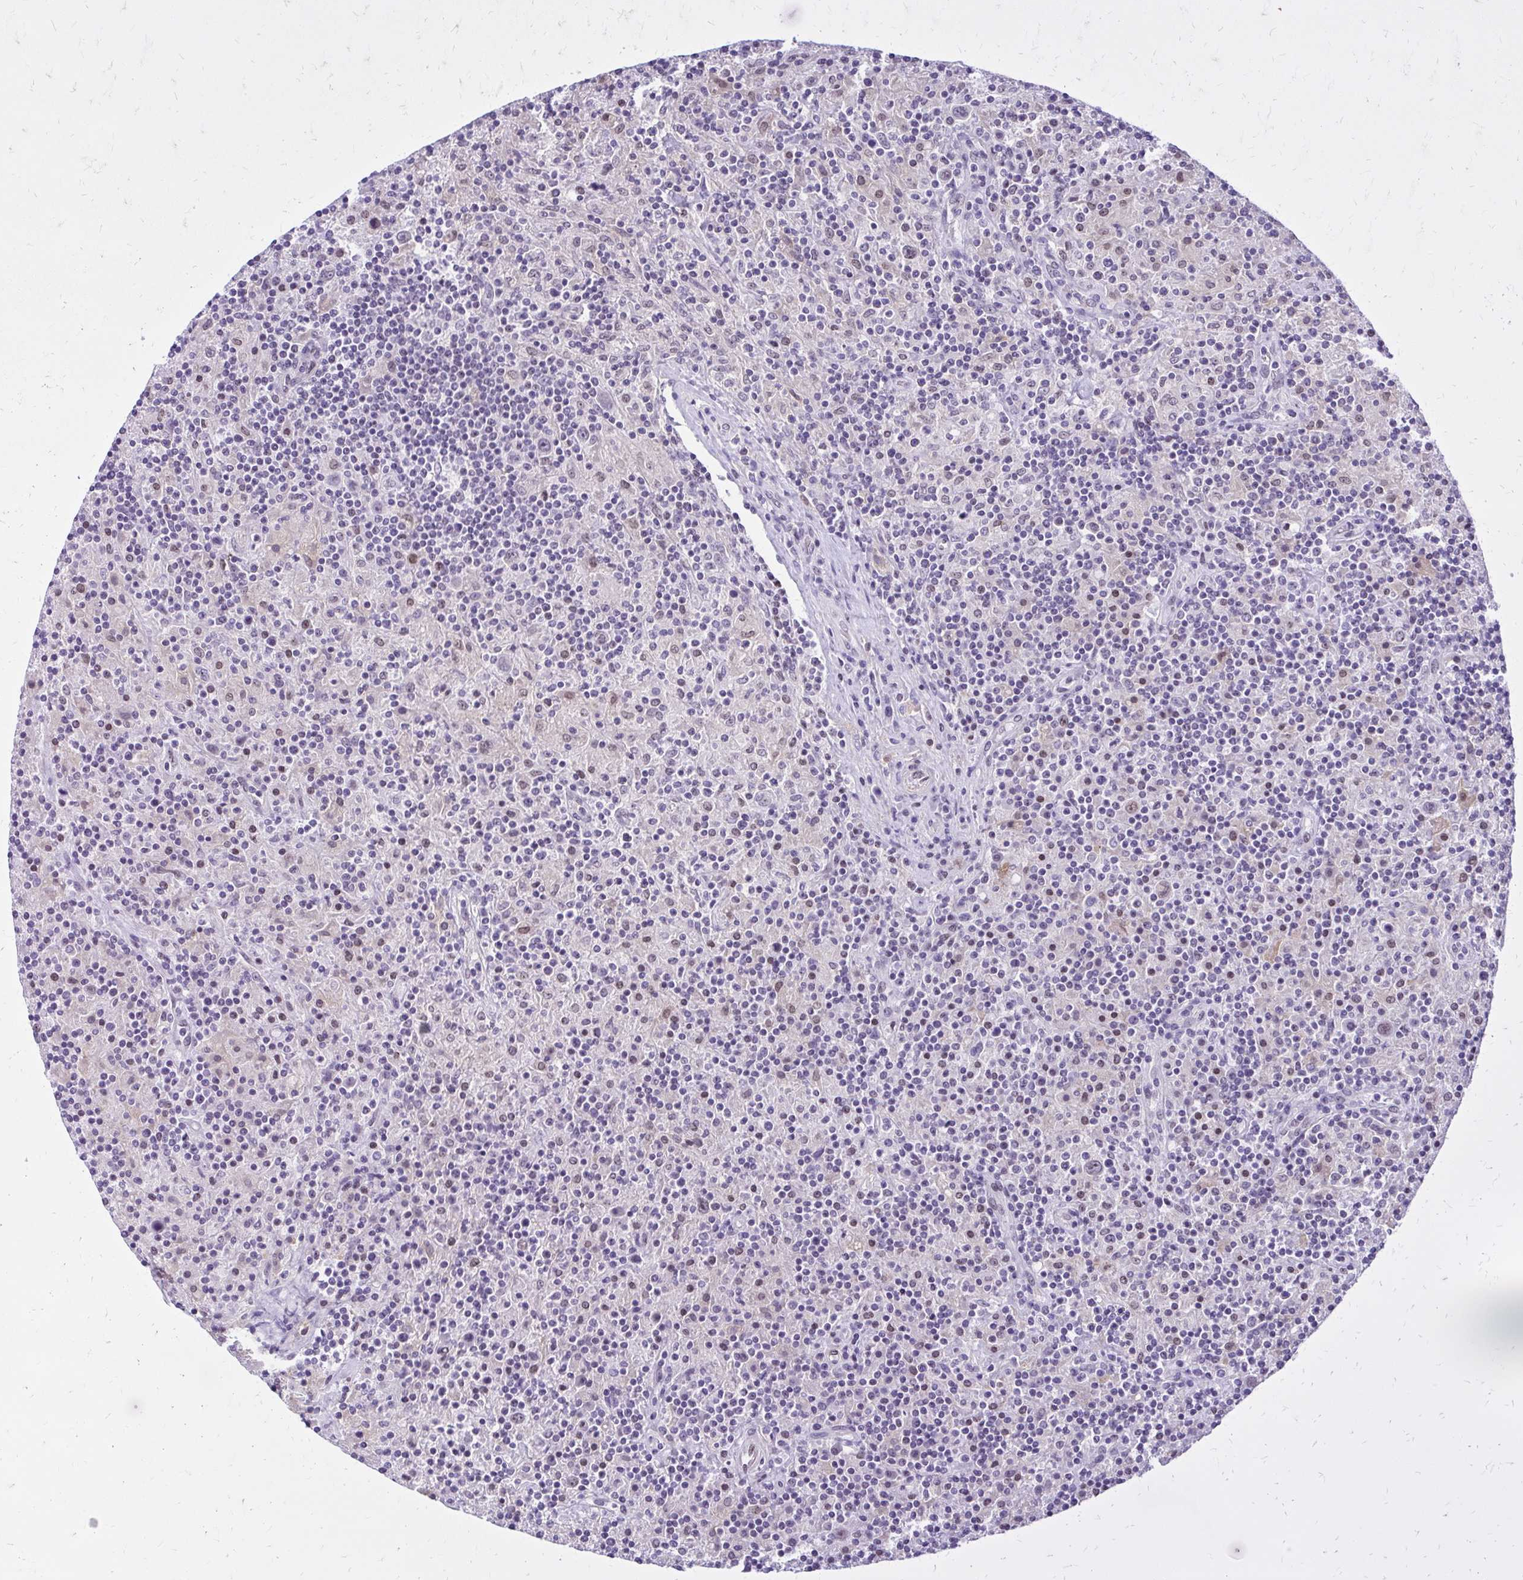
{"staining": {"intensity": "weak", "quantity": "<25%", "location": "nuclear"}, "tissue": "lymphoma", "cell_type": "Tumor cells", "image_type": "cancer", "snomed": [{"axis": "morphology", "description": "Hodgkin's disease, NOS"}, {"axis": "topography", "description": "Lymph node"}], "caption": "Hodgkin's disease was stained to show a protein in brown. There is no significant positivity in tumor cells.", "gene": "RASL11B", "patient": {"sex": "male", "age": 70}}